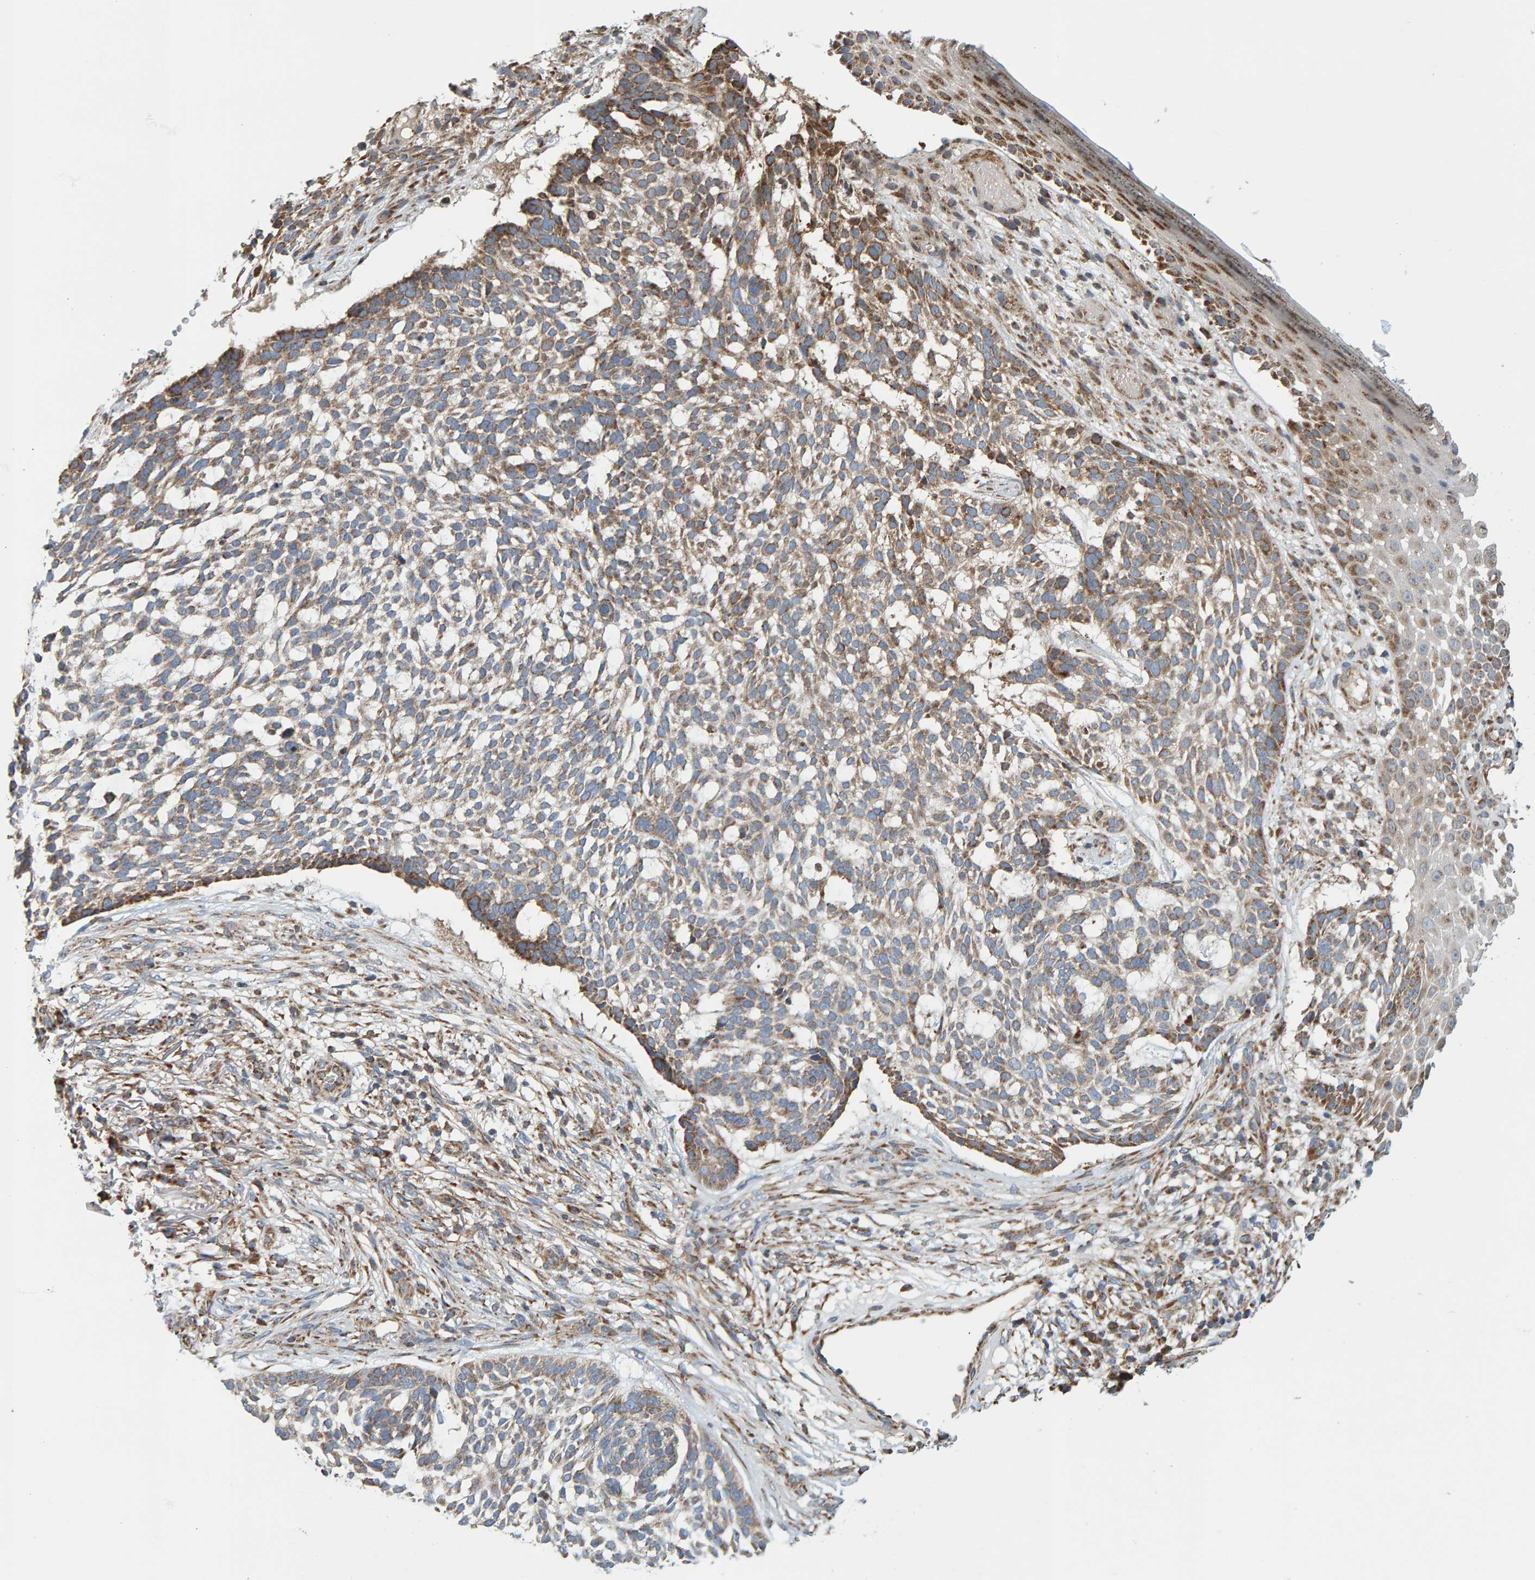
{"staining": {"intensity": "moderate", "quantity": "25%-75%", "location": "cytoplasmic/membranous"}, "tissue": "skin cancer", "cell_type": "Tumor cells", "image_type": "cancer", "snomed": [{"axis": "morphology", "description": "Basal cell carcinoma"}, {"axis": "topography", "description": "Skin"}], "caption": "Moderate cytoplasmic/membranous positivity is seen in about 25%-75% of tumor cells in skin cancer.", "gene": "MRPL45", "patient": {"sex": "female", "age": 64}}